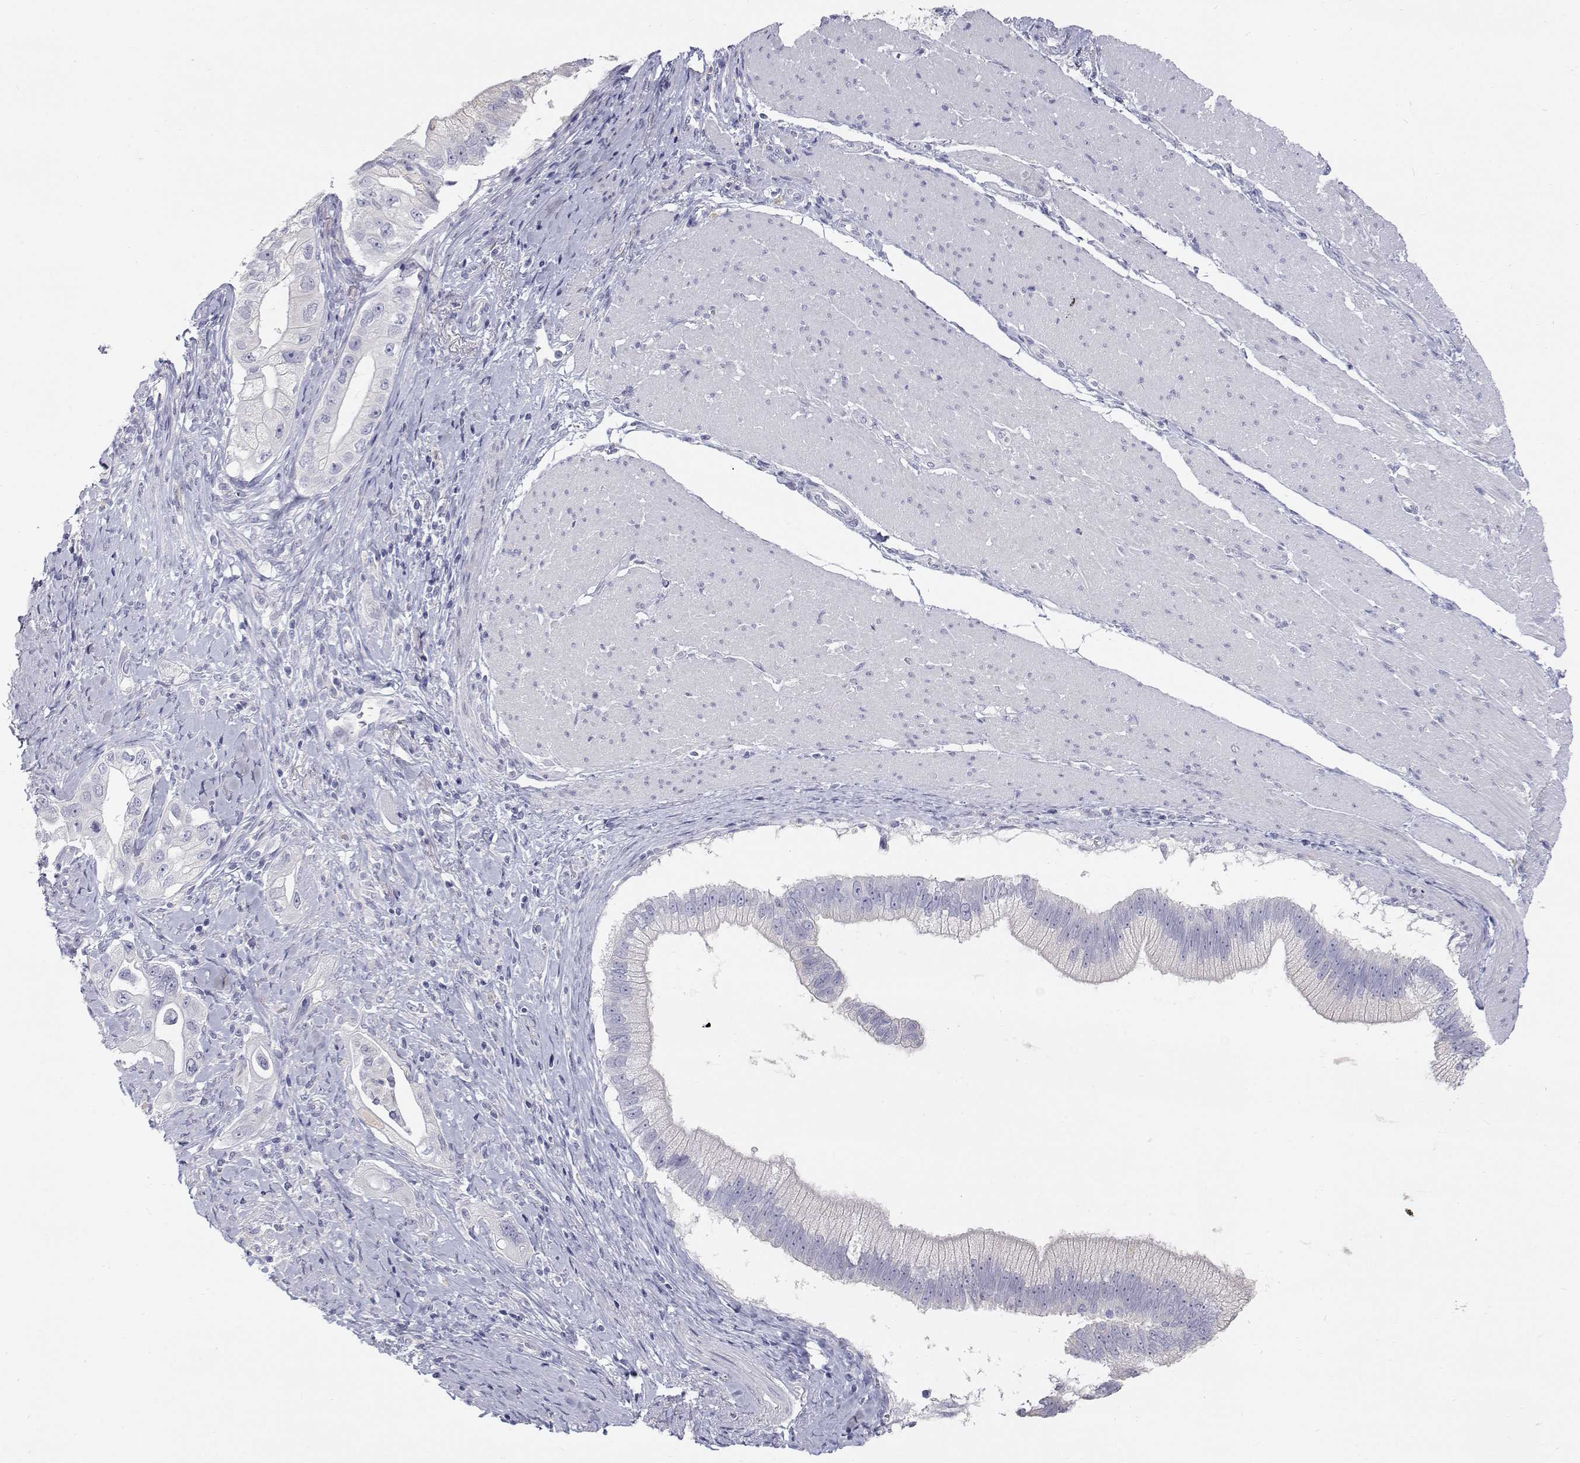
{"staining": {"intensity": "negative", "quantity": "none", "location": "none"}, "tissue": "pancreatic cancer", "cell_type": "Tumor cells", "image_type": "cancer", "snomed": [{"axis": "morphology", "description": "Adenocarcinoma, NOS"}, {"axis": "topography", "description": "Pancreas"}], "caption": "Immunohistochemistry of human pancreatic cancer (adenocarcinoma) reveals no staining in tumor cells. (DAB immunohistochemistry visualized using brightfield microscopy, high magnification).", "gene": "NCR2", "patient": {"sex": "male", "age": 70}}